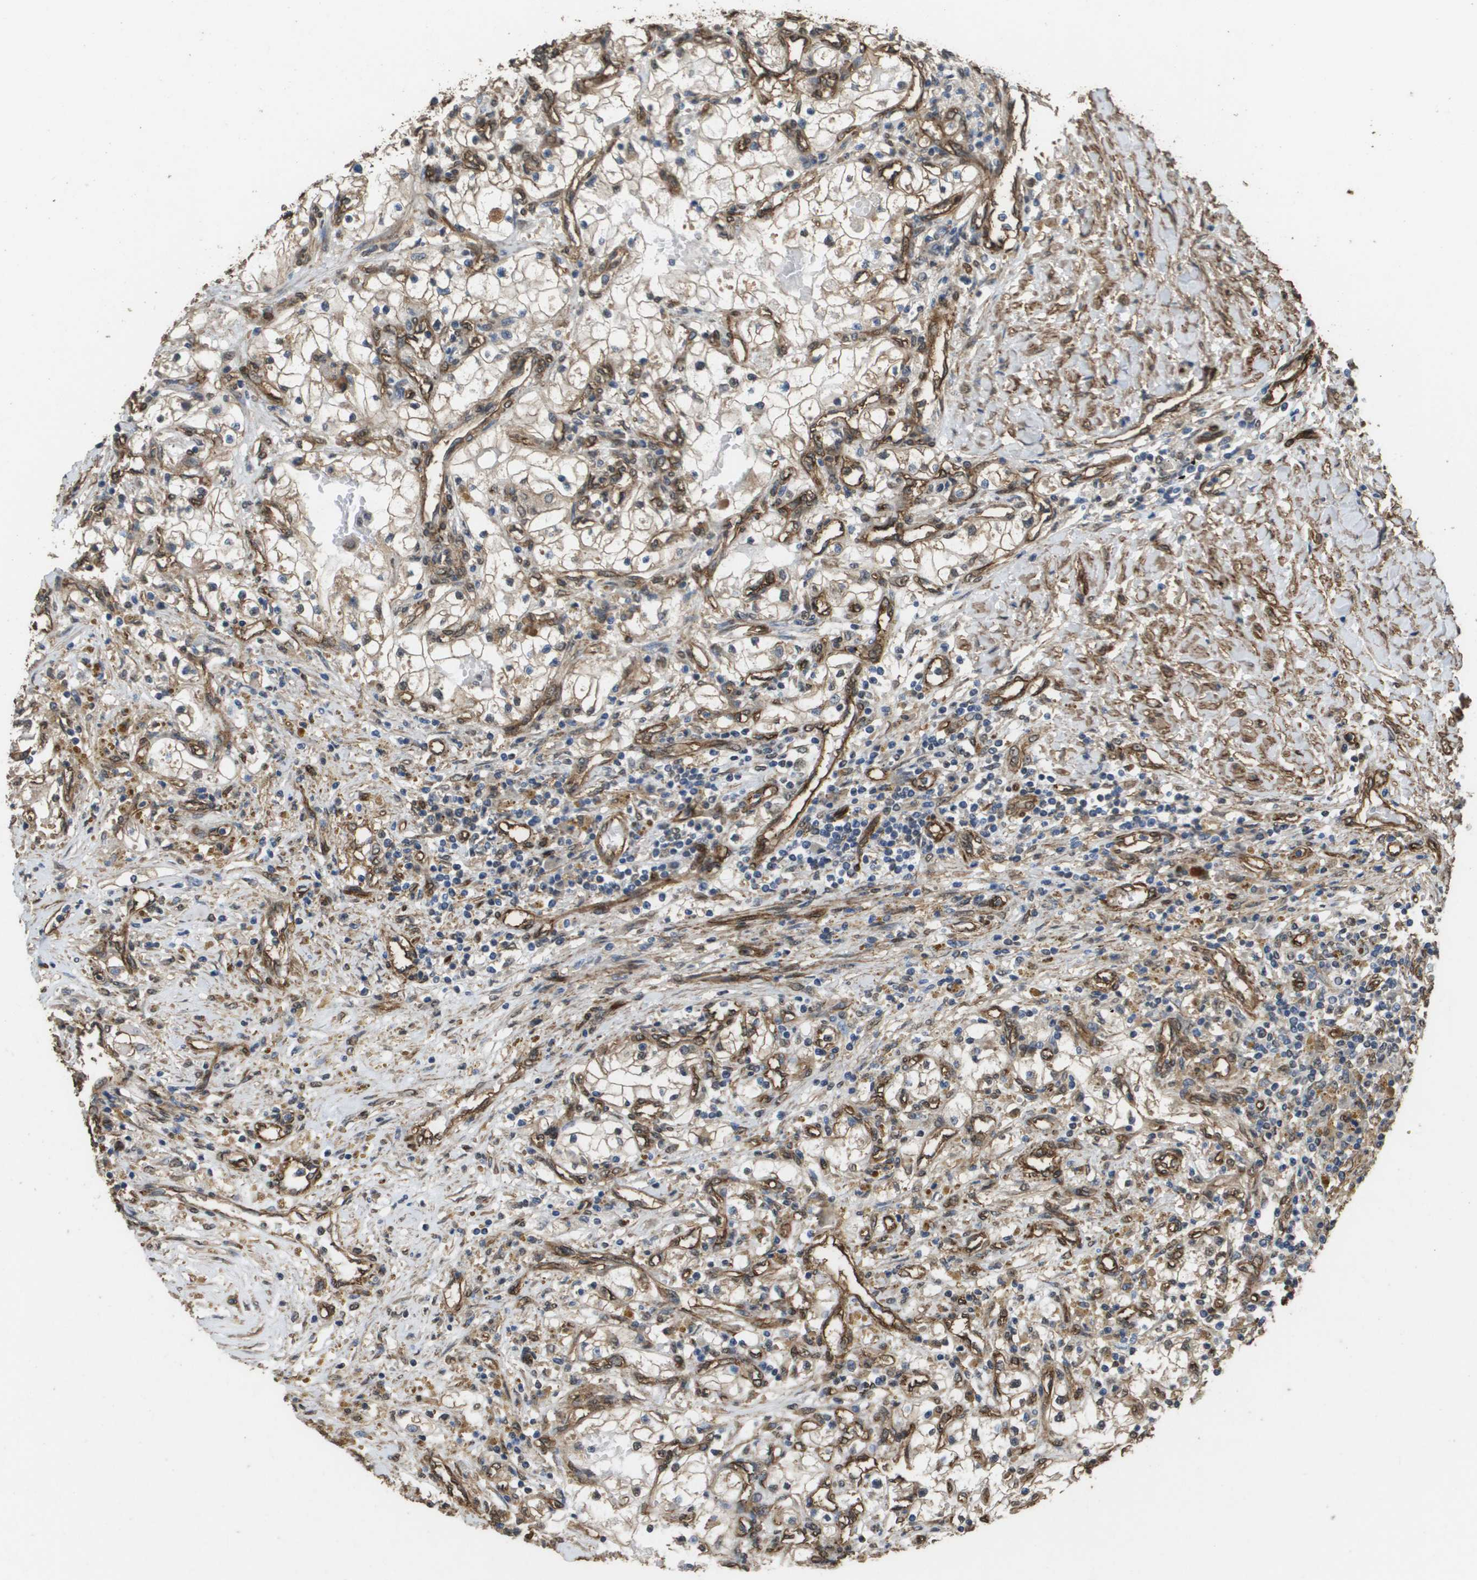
{"staining": {"intensity": "moderate", "quantity": "25%-75%", "location": "cytoplasmic/membranous"}, "tissue": "renal cancer", "cell_type": "Tumor cells", "image_type": "cancer", "snomed": [{"axis": "morphology", "description": "Adenocarcinoma, NOS"}, {"axis": "topography", "description": "Kidney"}], "caption": "Adenocarcinoma (renal) was stained to show a protein in brown. There is medium levels of moderate cytoplasmic/membranous staining in approximately 25%-75% of tumor cells.", "gene": "AAMP", "patient": {"sex": "male", "age": 68}}